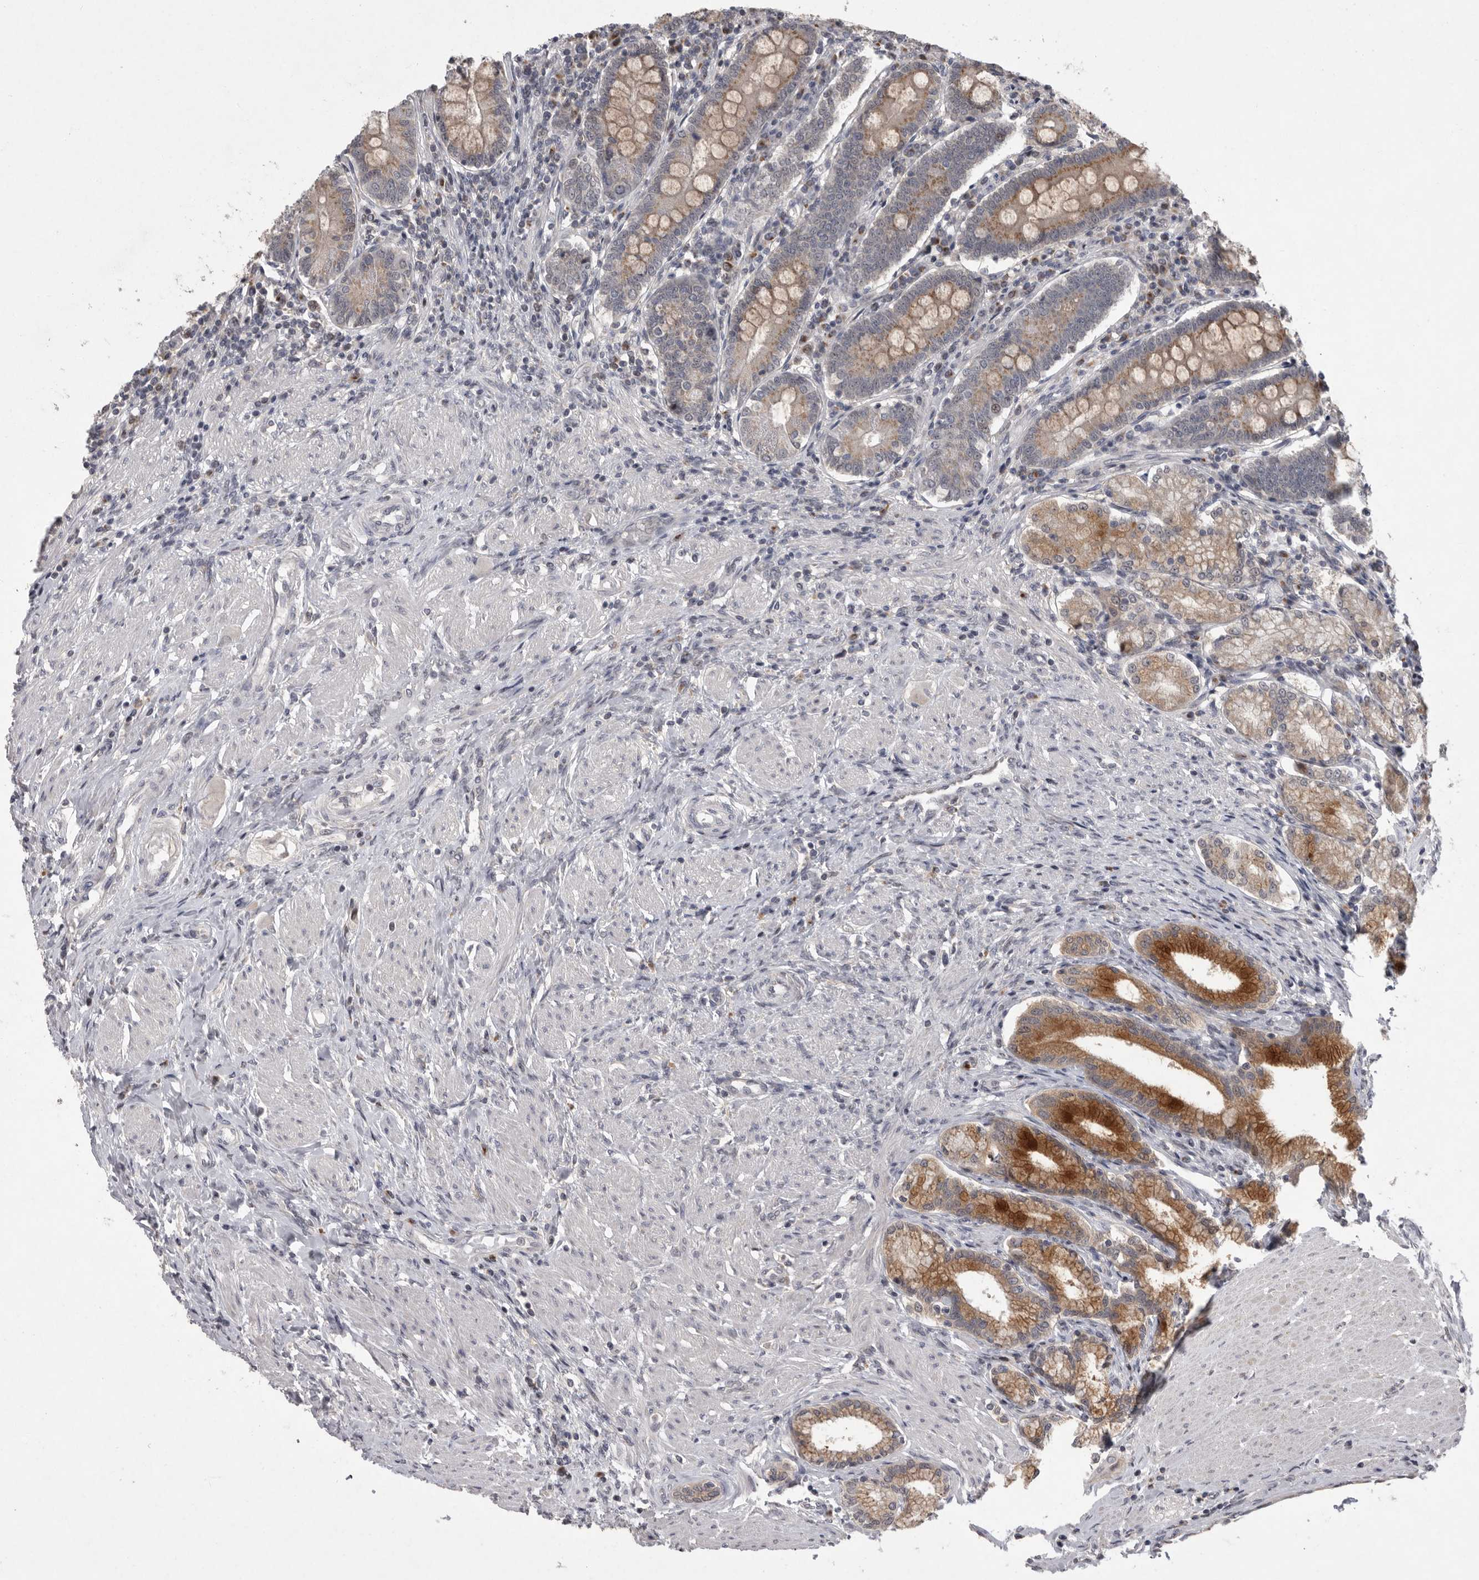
{"staining": {"intensity": "moderate", "quantity": ">75%", "location": "cytoplasmic/membranous"}, "tissue": "duodenum", "cell_type": "Glandular cells", "image_type": "normal", "snomed": [{"axis": "morphology", "description": "Normal tissue, NOS"}, {"axis": "morphology", "description": "Adenocarcinoma, NOS"}, {"axis": "topography", "description": "Pancreas"}, {"axis": "topography", "description": "Duodenum"}], "caption": "The micrograph exhibits a brown stain indicating the presence of a protein in the cytoplasmic/membranous of glandular cells in duodenum.", "gene": "MAN2A1", "patient": {"sex": "male", "age": 50}}